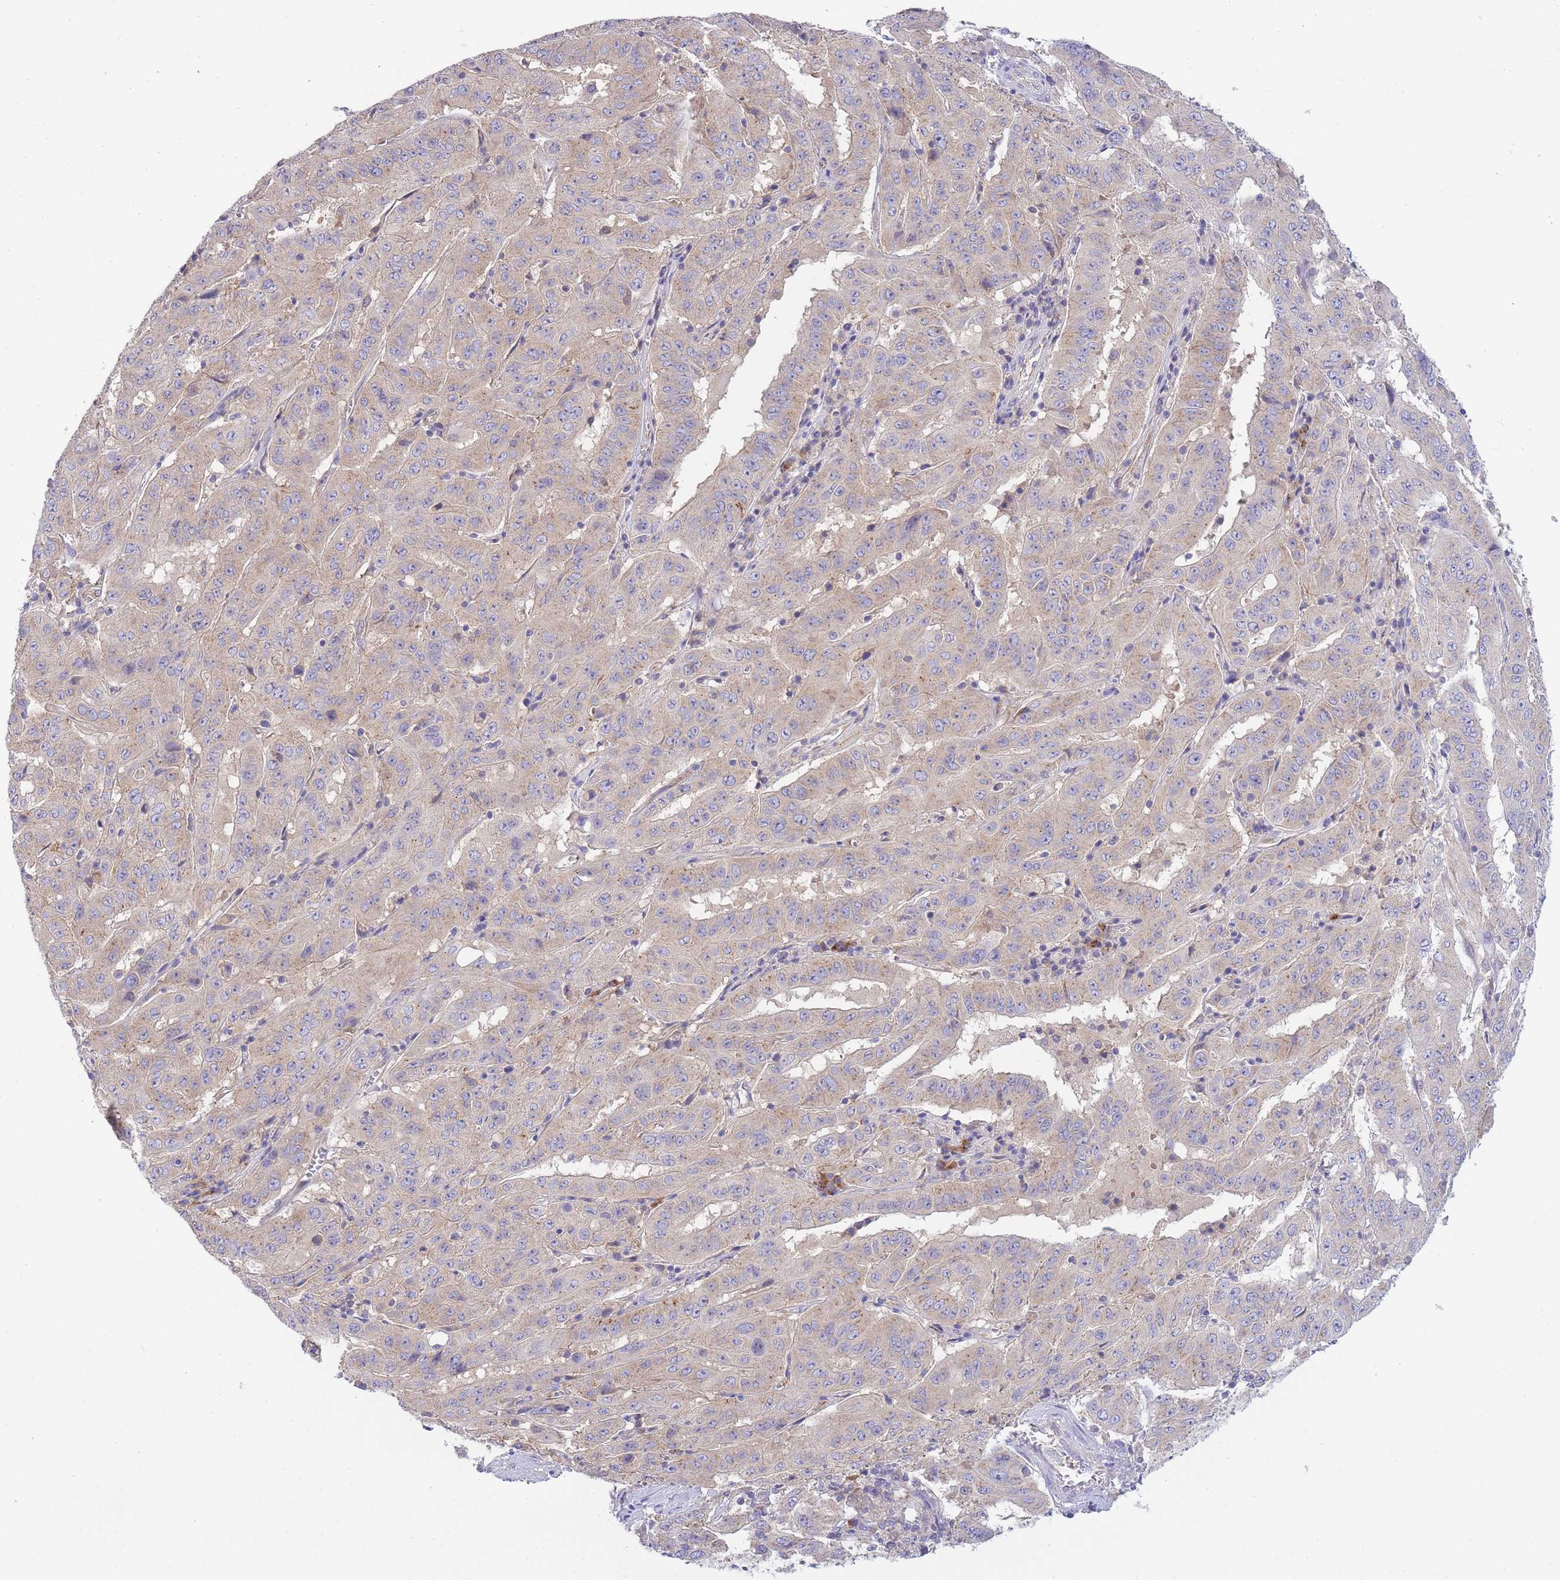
{"staining": {"intensity": "negative", "quantity": "none", "location": "none"}, "tissue": "pancreatic cancer", "cell_type": "Tumor cells", "image_type": "cancer", "snomed": [{"axis": "morphology", "description": "Adenocarcinoma, NOS"}, {"axis": "topography", "description": "Pancreas"}], "caption": "Immunohistochemistry (IHC) of human pancreatic adenocarcinoma reveals no staining in tumor cells. The staining was performed using DAB (3,3'-diaminobenzidine) to visualize the protein expression in brown, while the nuclei were stained in blue with hematoxylin (Magnification: 20x).", "gene": "COPG2", "patient": {"sex": "male", "age": 63}}